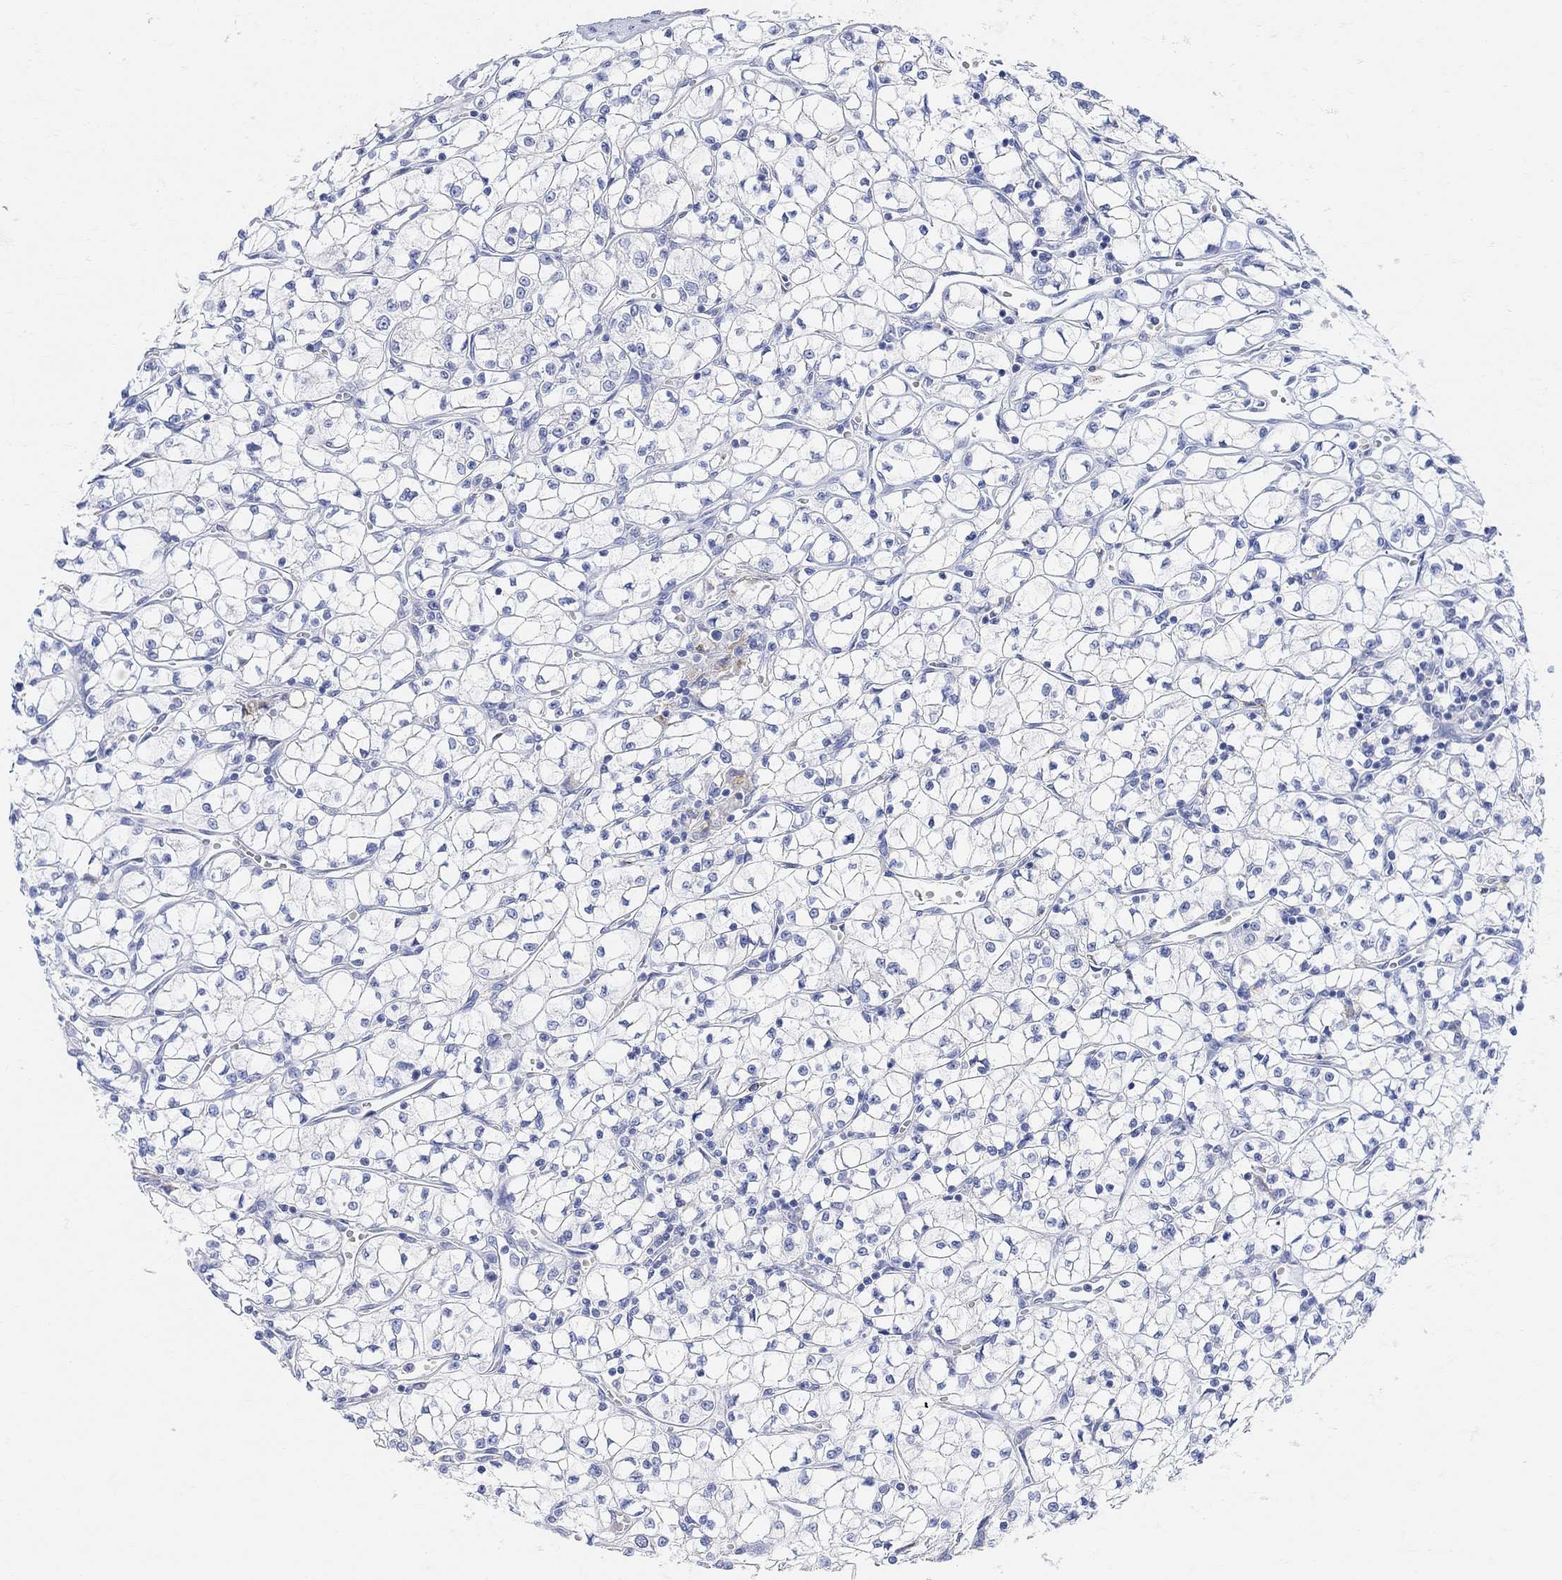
{"staining": {"intensity": "negative", "quantity": "none", "location": "none"}, "tissue": "renal cancer", "cell_type": "Tumor cells", "image_type": "cancer", "snomed": [{"axis": "morphology", "description": "Adenocarcinoma, NOS"}, {"axis": "topography", "description": "Kidney"}], "caption": "Tumor cells are negative for protein expression in human renal cancer (adenocarcinoma).", "gene": "RETNLB", "patient": {"sex": "female", "age": 64}}